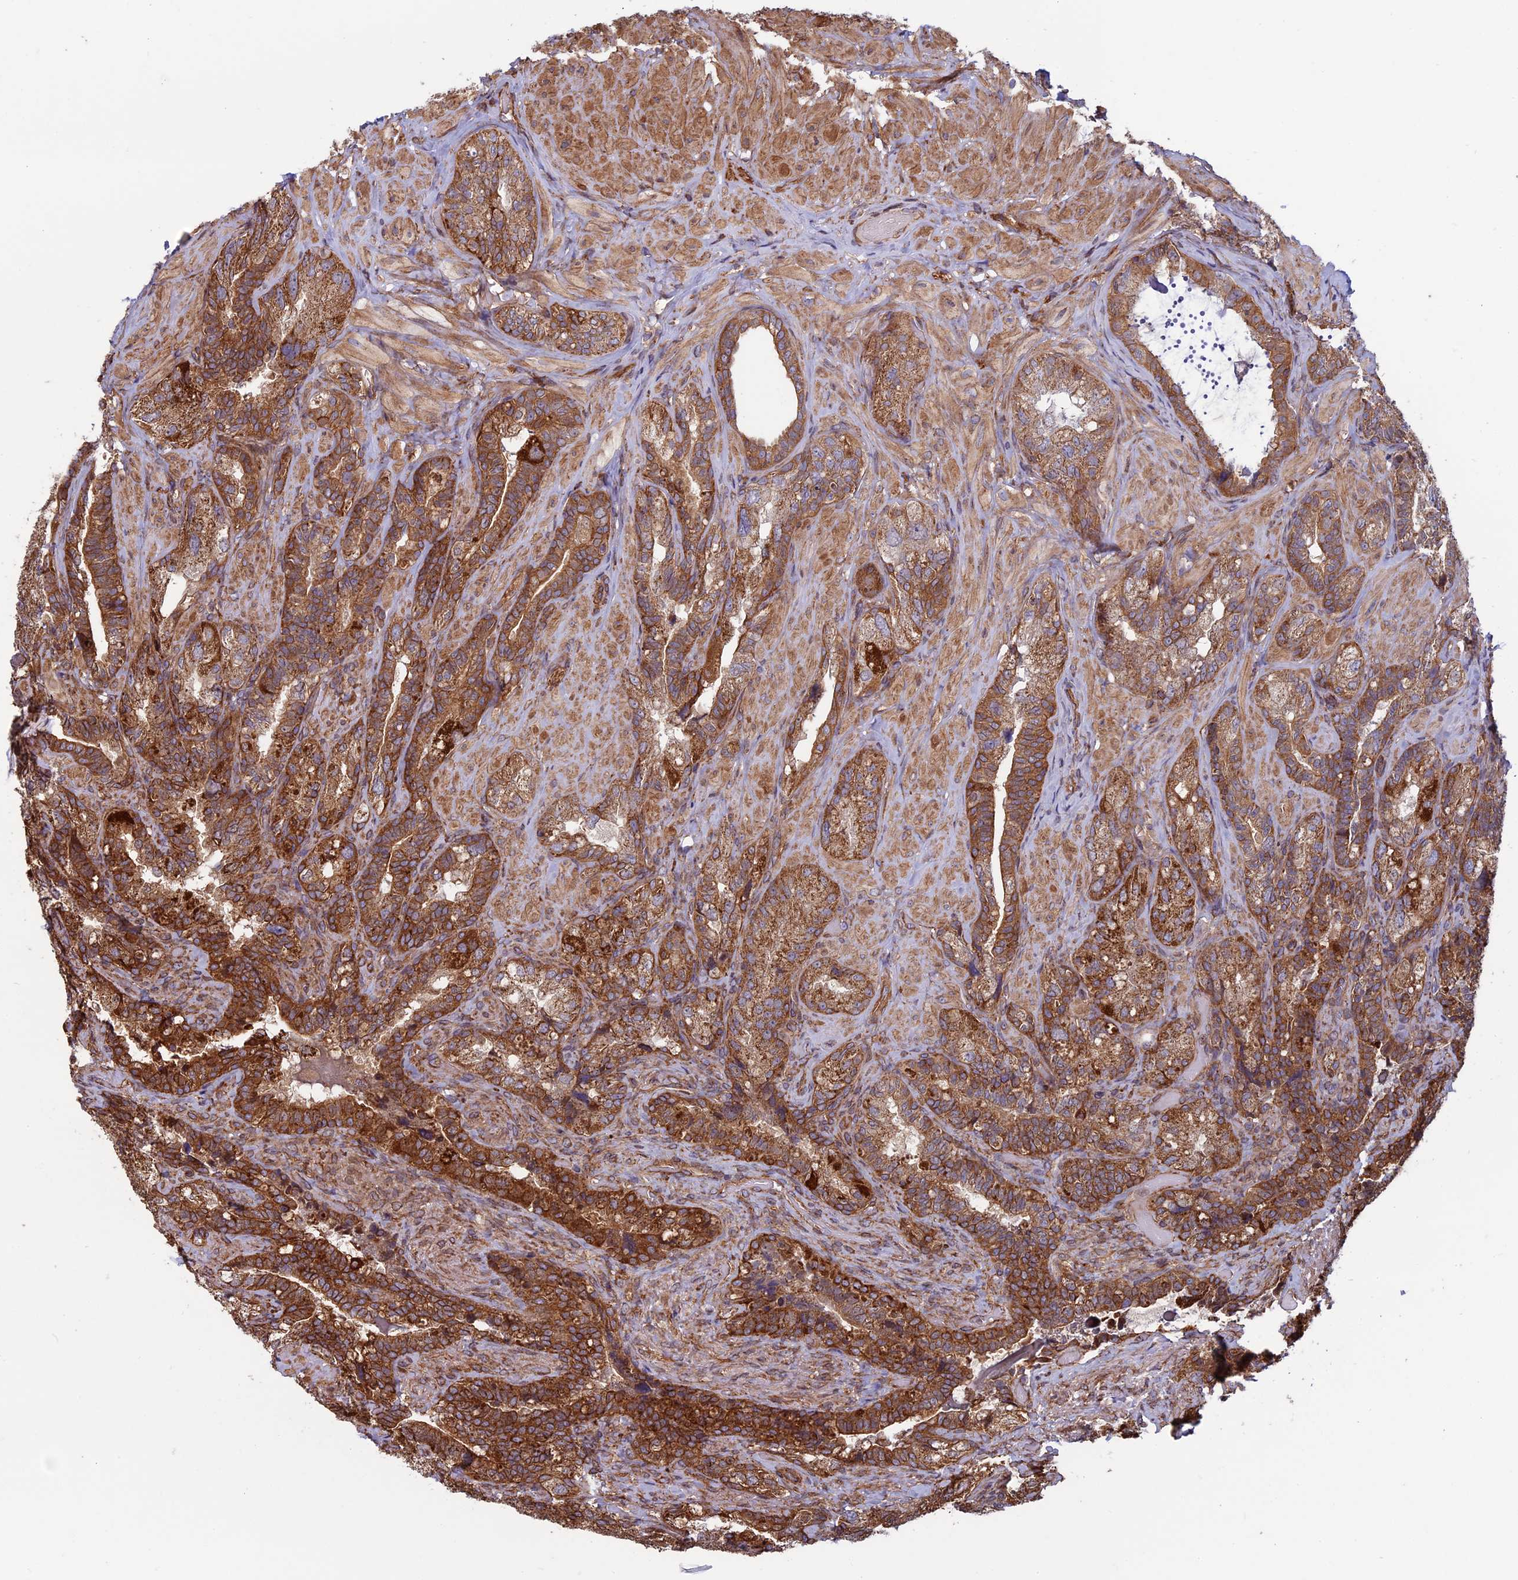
{"staining": {"intensity": "moderate", "quantity": ">75%", "location": "cytoplasmic/membranous"}, "tissue": "seminal vesicle", "cell_type": "Glandular cells", "image_type": "normal", "snomed": [{"axis": "morphology", "description": "Normal tissue, NOS"}, {"axis": "topography", "description": "Prostate and seminal vesicle, NOS"}, {"axis": "topography", "description": "Prostate"}, {"axis": "topography", "description": "Seminal veicle"}], "caption": "This is a micrograph of IHC staining of unremarkable seminal vesicle, which shows moderate staining in the cytoplasmic/membranous of glandular cells.", "gene": "CCDC8", "patient": {"sex": "male", "age": 67}}